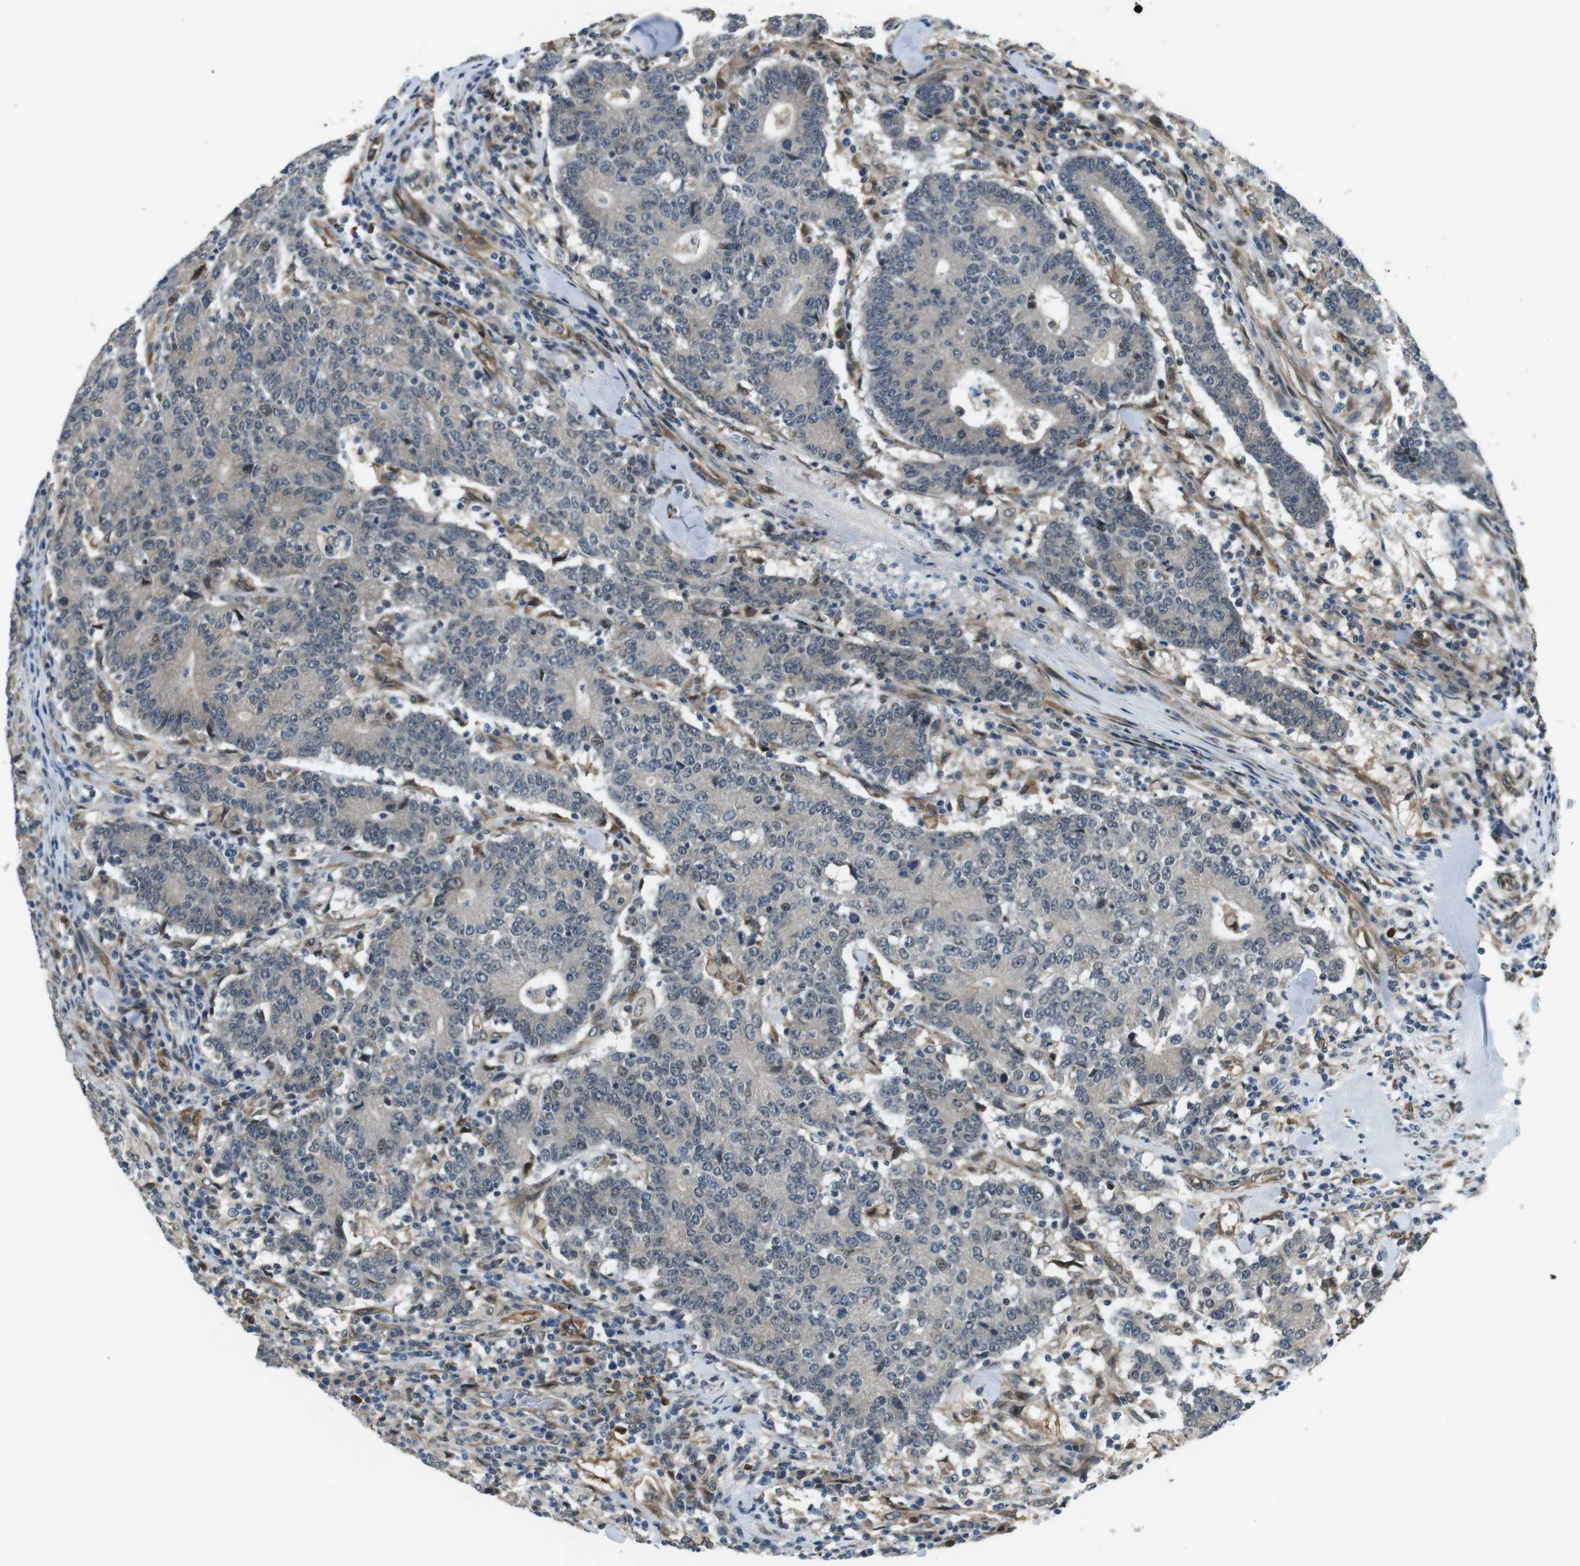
{"staining": {"intensity": "negative", "quantity": "none", "location": "none"}, "tissue": "colorectal cancer", "cell_type": "Tumor cells", "image_type": "cancer", "snomed": [{"axis": "morphology", "description": "Normal tissue, NOS"}, {"axis": "morphology", "description": "Adenocarcinoma, NOS"}, {"axis": "topography", "description": "Colon"}], "caption": "Adenocarcinoma (colorectal) stained for a protein using immunohistochemistry demonstrates no expression tumor cells.", "gene": "PALD1", "patient": {"sex": "female", "age": 75}}